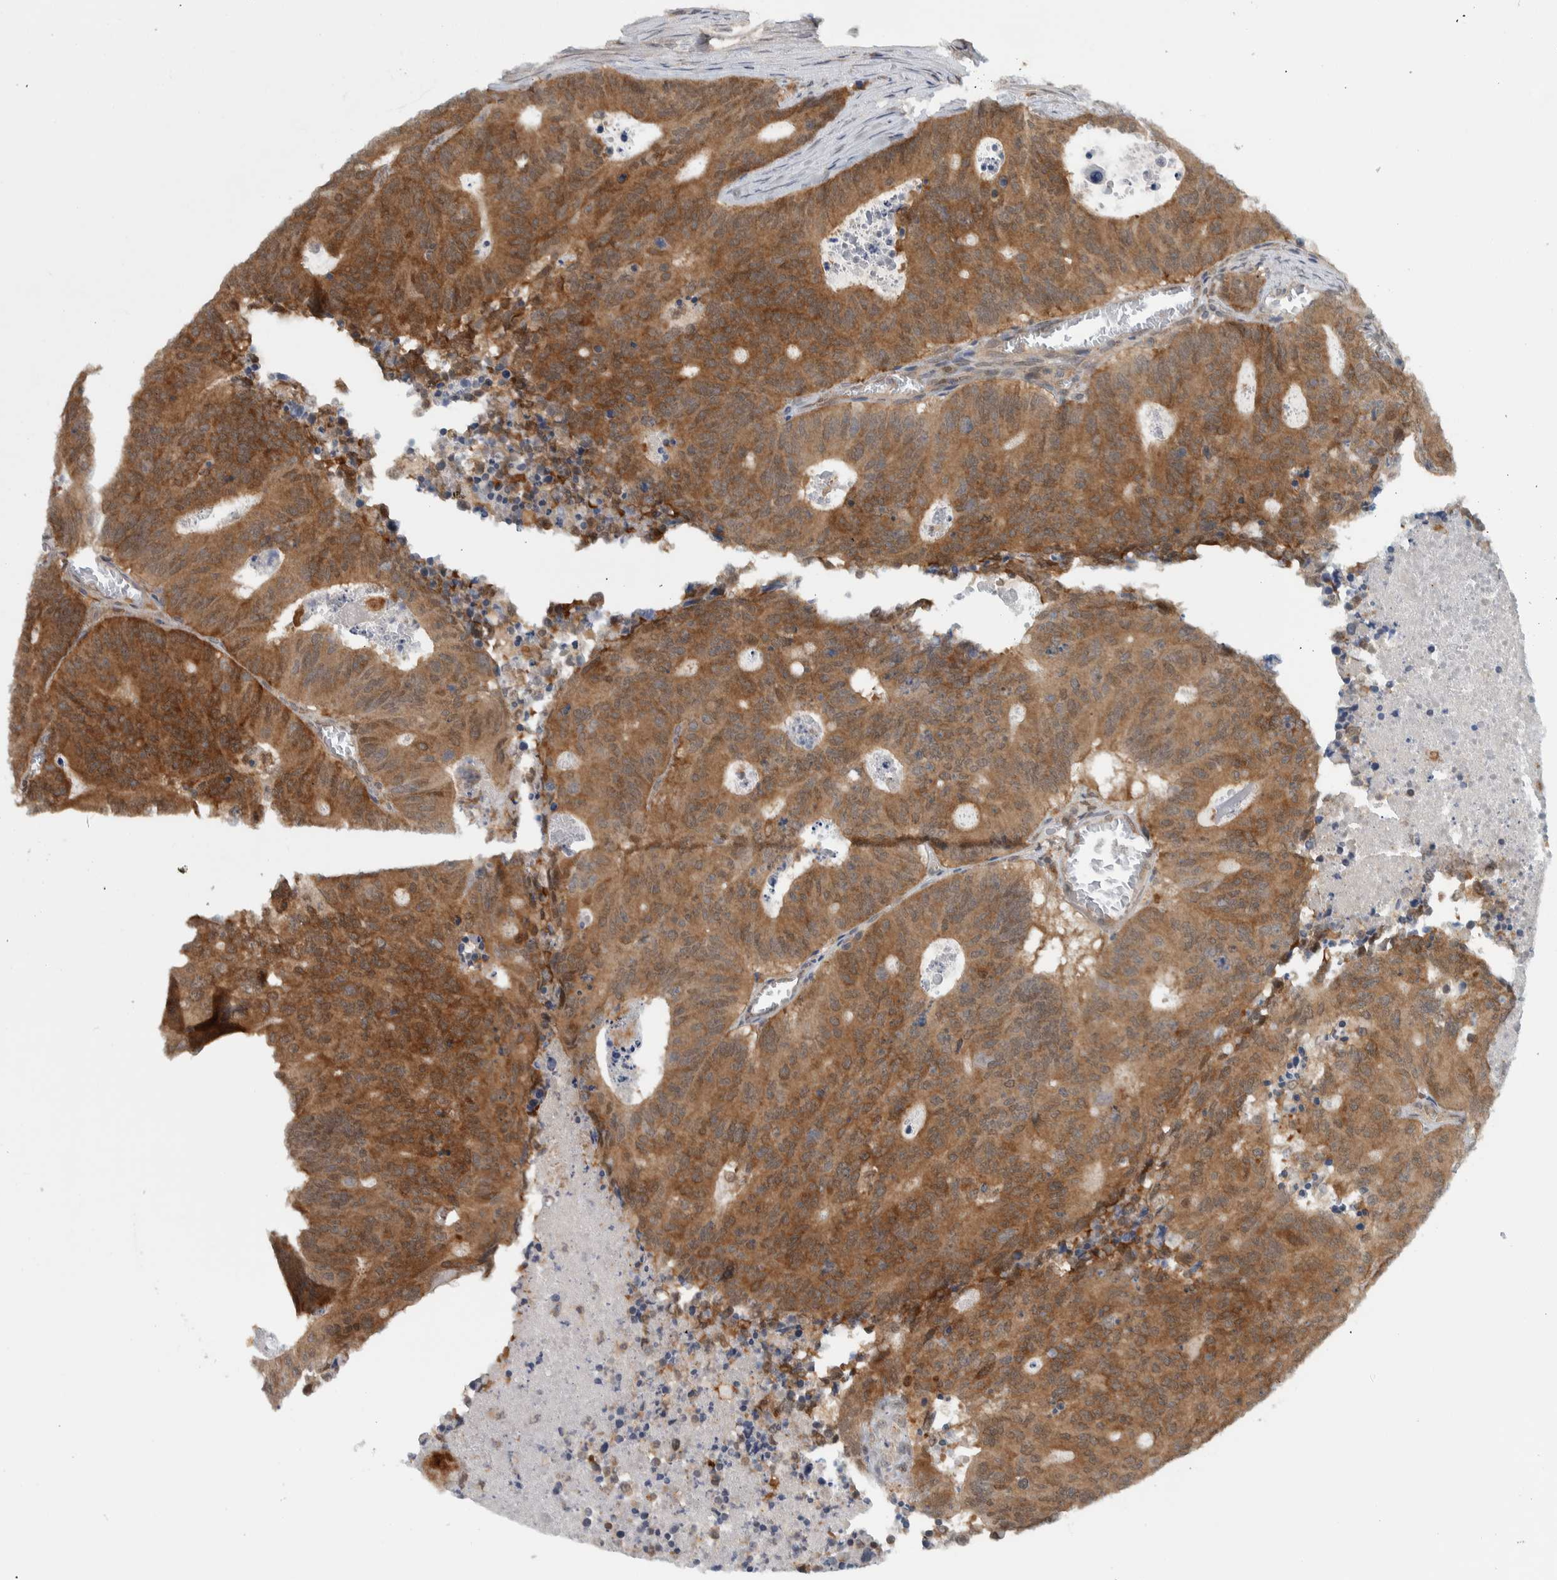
{"staining": {"intensity": "strong", "quantity": ">75%", "location": "cytoplasmic/membranous"}, "tissue": "colorectal cancer", "cell_type": "Tumor cells", "image_type": "cancer", "snomed": [{"axis": "morphology", "description": "Adenocarcinoma, NOS"}, {"axis": "topography", "description": "Colon"}], "caption": "A brown stain shows strong cytoplasmic/membranous expression of a protein in colorectal adenocarcinoma tumor cells.", "gene": "CCDC43", "patient": {"sex": "male", "age": 87}}